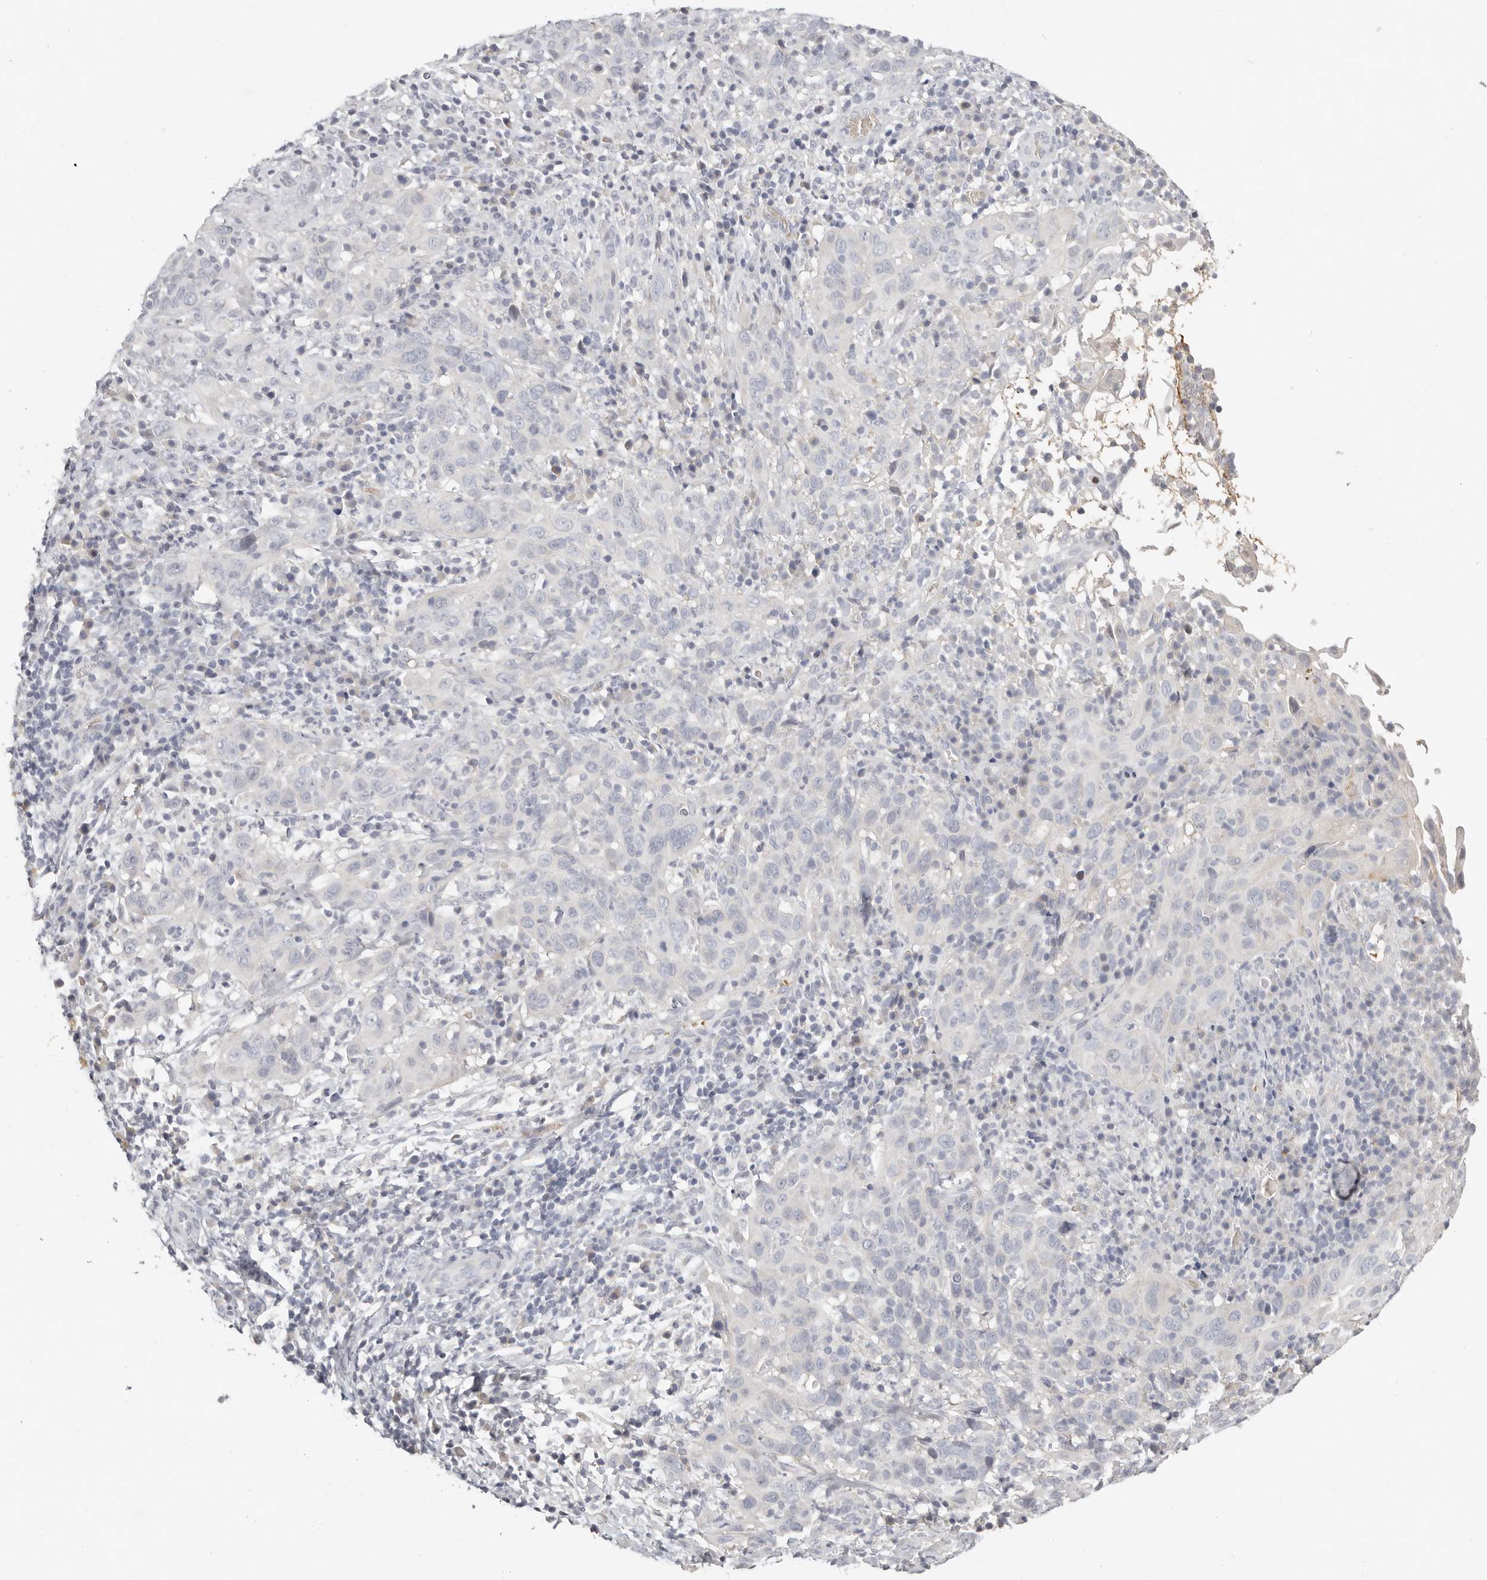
{"staining": {"intensity": "negative", "quantity": "none", "location": "none"}, "tissue": "cervical cancer", "cell_type": "Tumor cells", "image_type": "cancer", "snomed": [{"axis": "morphology", "description": "Squamous cell carcinoma, NOS"}, {"axis": "topography", "description": "Cervix"}], "caption": "Human squamous cell carcinoma (cervical) stained for a protein using immunohistochemistry (IHC) displays no positivity in tumor cells.", "gene": "TMEM63B", "patient": {"sex": "female", "age": 46}}